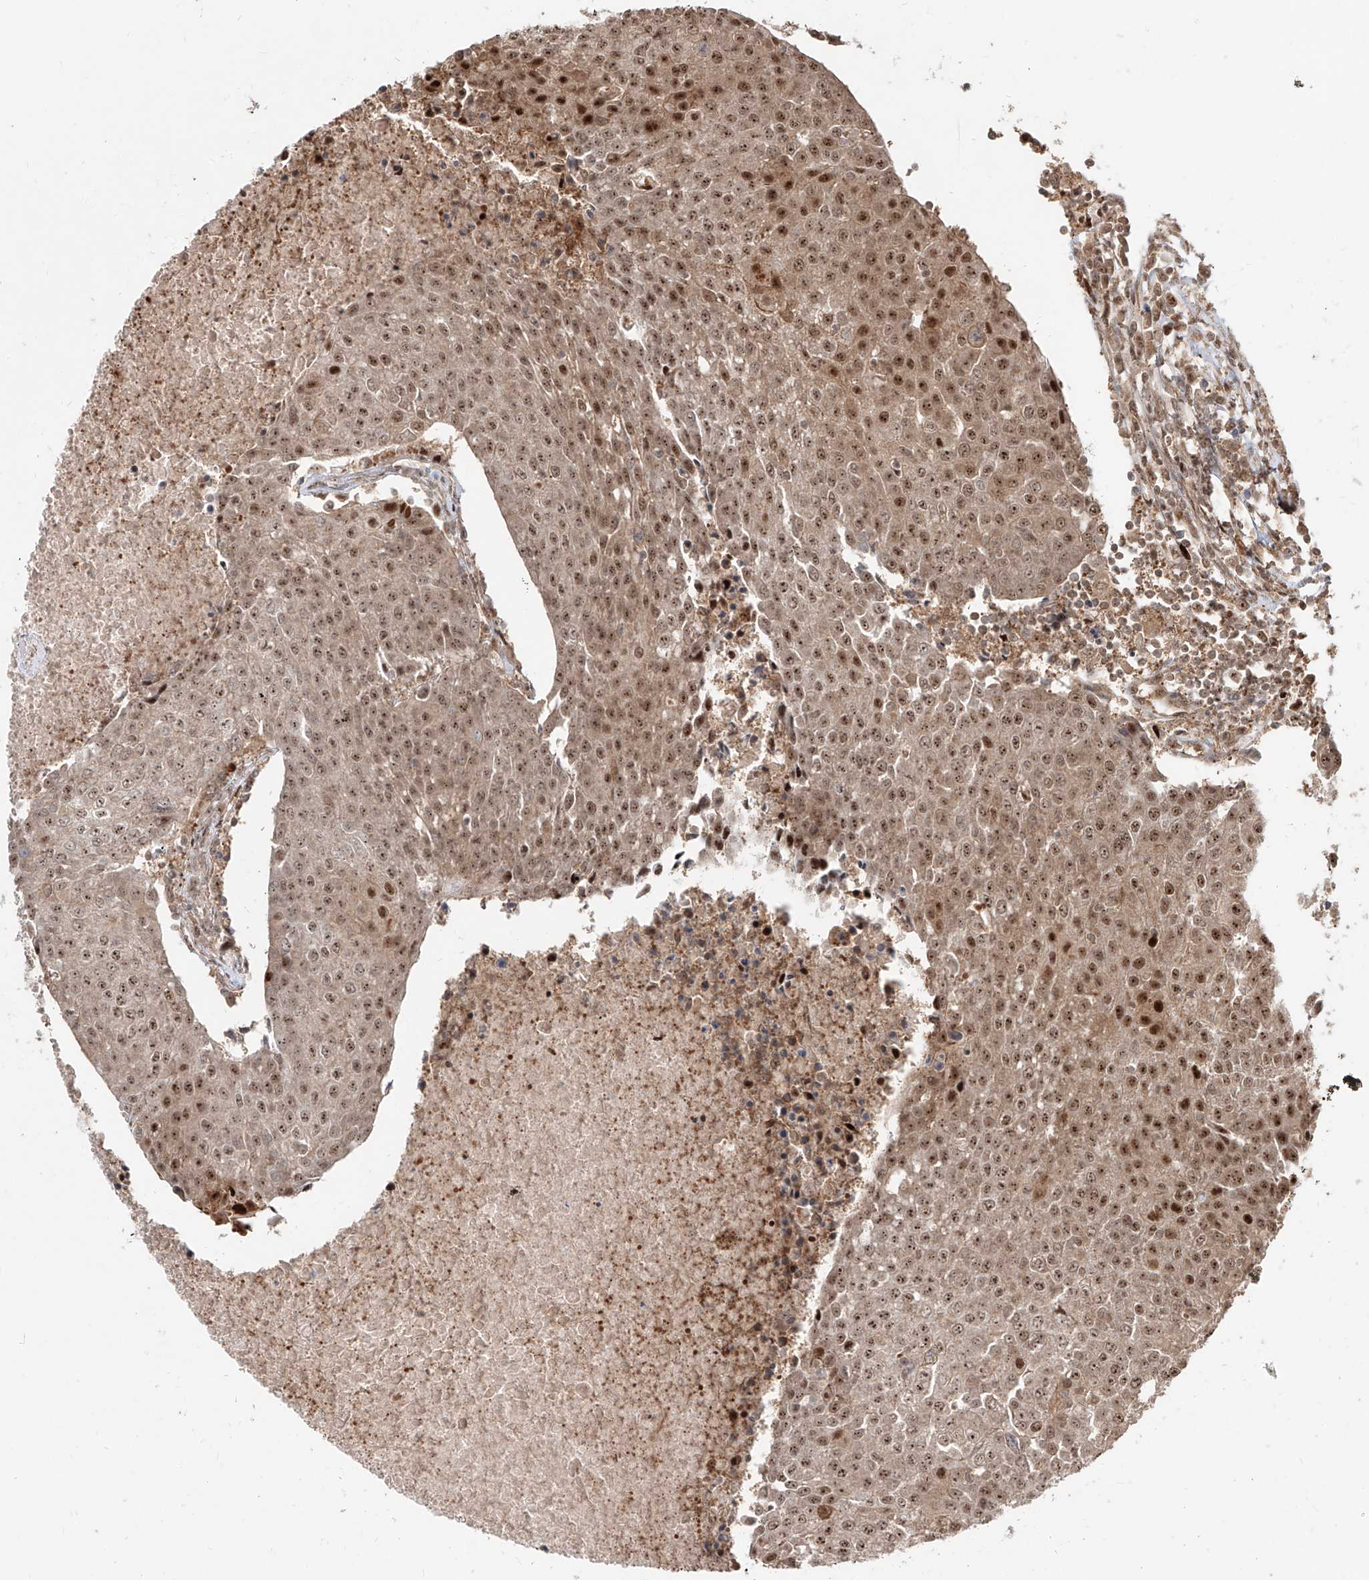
{"staining": {"intensity": "moderate", "quantity": ">75%", "location": "nuclear"}, "tissue": "urothelial cancer", "cell_type": "Tumor cells", "image_type": "cancer", "snomed": [{"axis": "morphology", "description": "Urothelial carcinoma, High grade"}, {"axis": "topography", "description": "Urinary bladder"}], "caption": "Immunohistochemical staining of urothelial cancer shows moderate nuclear protein positivity in about >75% of tumor cells.", "gene": "ZNF710", "patient": {"sex": "female", "age": 85}}